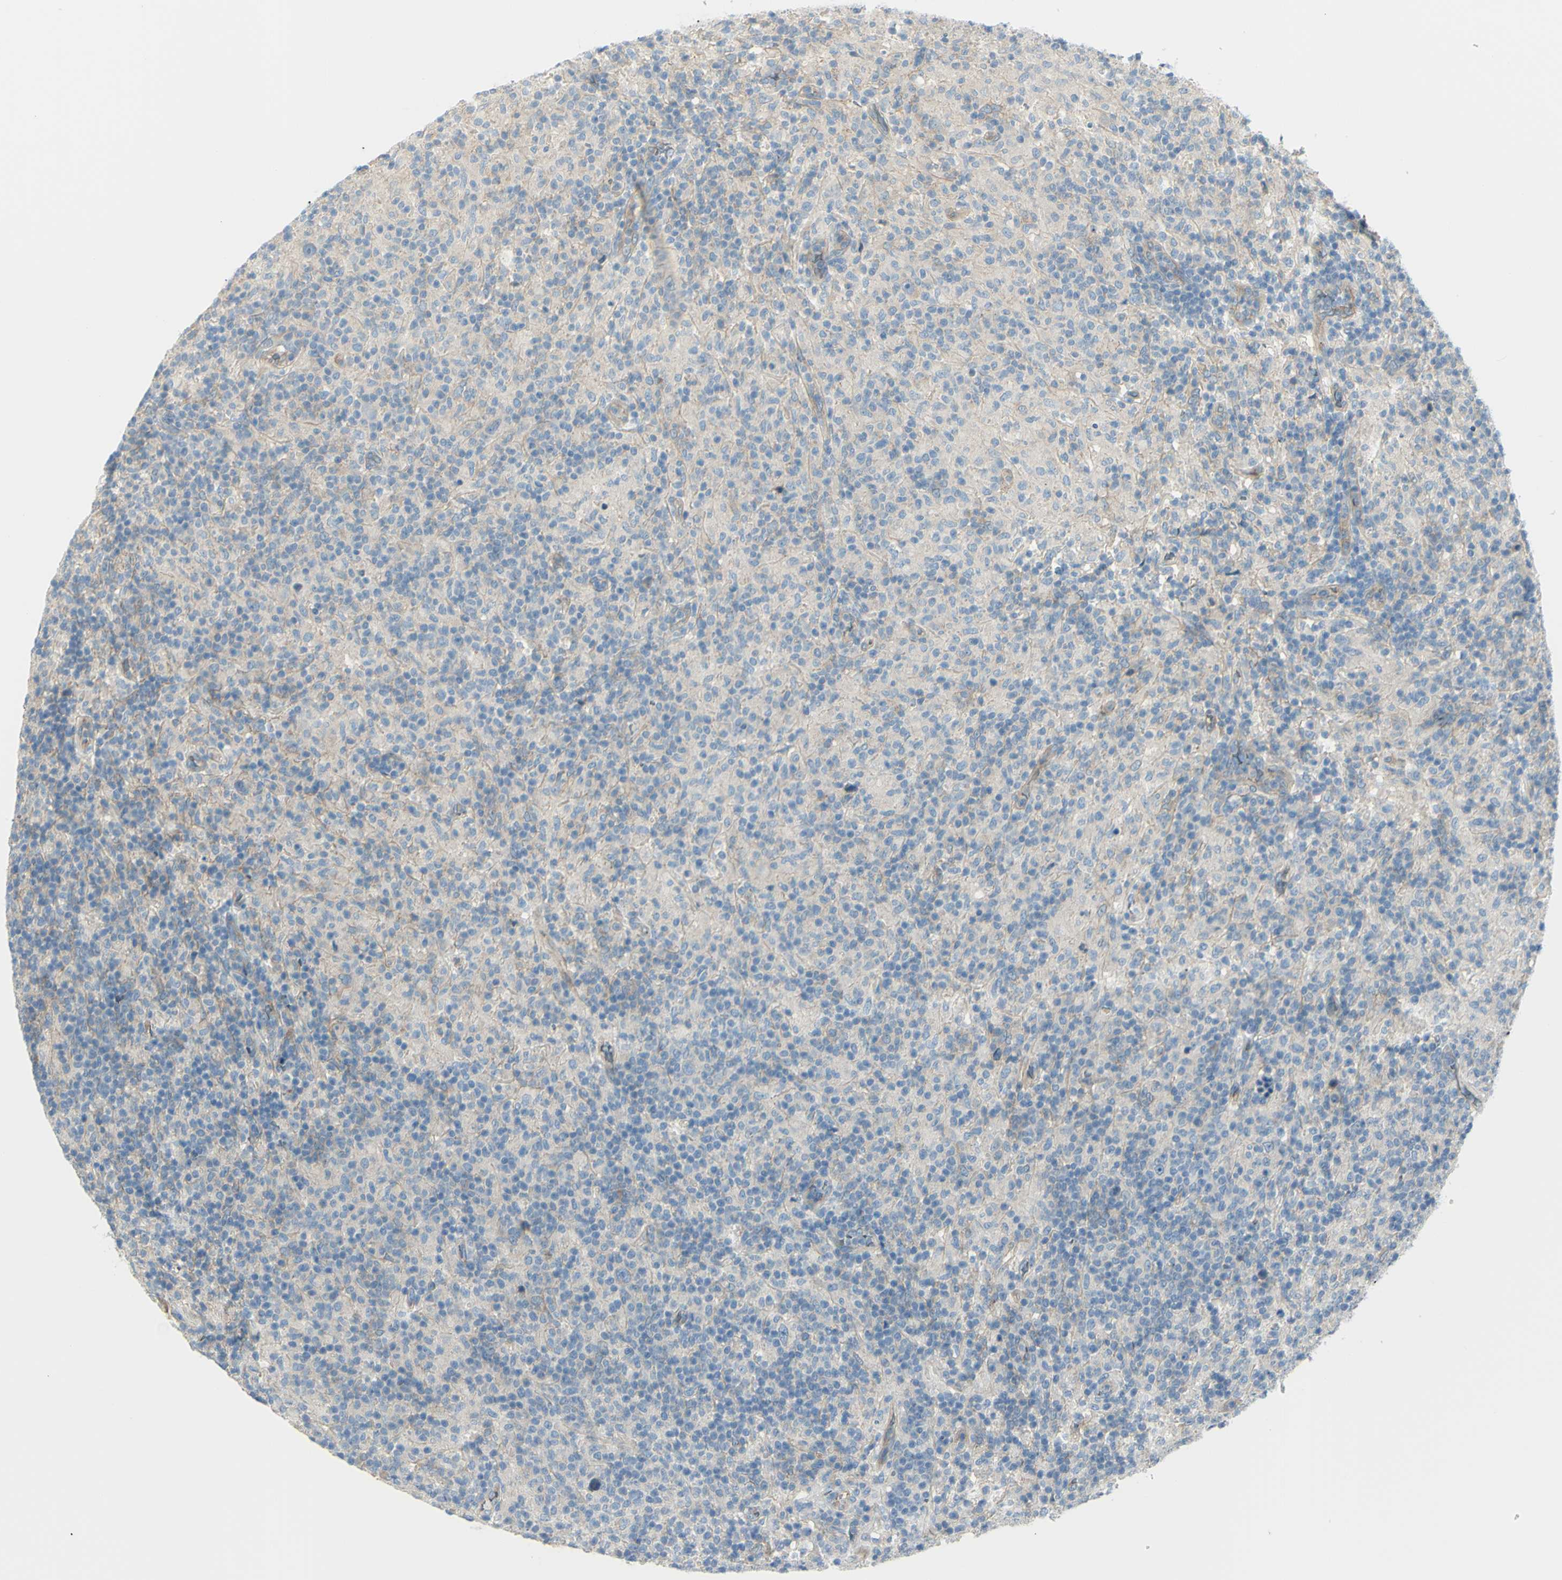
{"staining": {"intensity": "weak", "quantity": "25%-75%", "location": "cytoplasmic/membranous"}, "tissue": "lymphoma", "cell_type": "Tumor cells", "image_type": "cancer", "snomed": [{"axis": "morphology", "description": "Hodgkin's disease, NOS"}, {"axis": "topography", "description": "Lymph node"}], "caption": "Tumor cells show weak cytoplasmic/membranous positivity in about 25%-75% of cells in Hodgkin's disease. (Brightfield microscopy of DAB IHC at high magnification).", "gene": "PCDHGA2", "patient": {"sex": "male", "age": 70}}